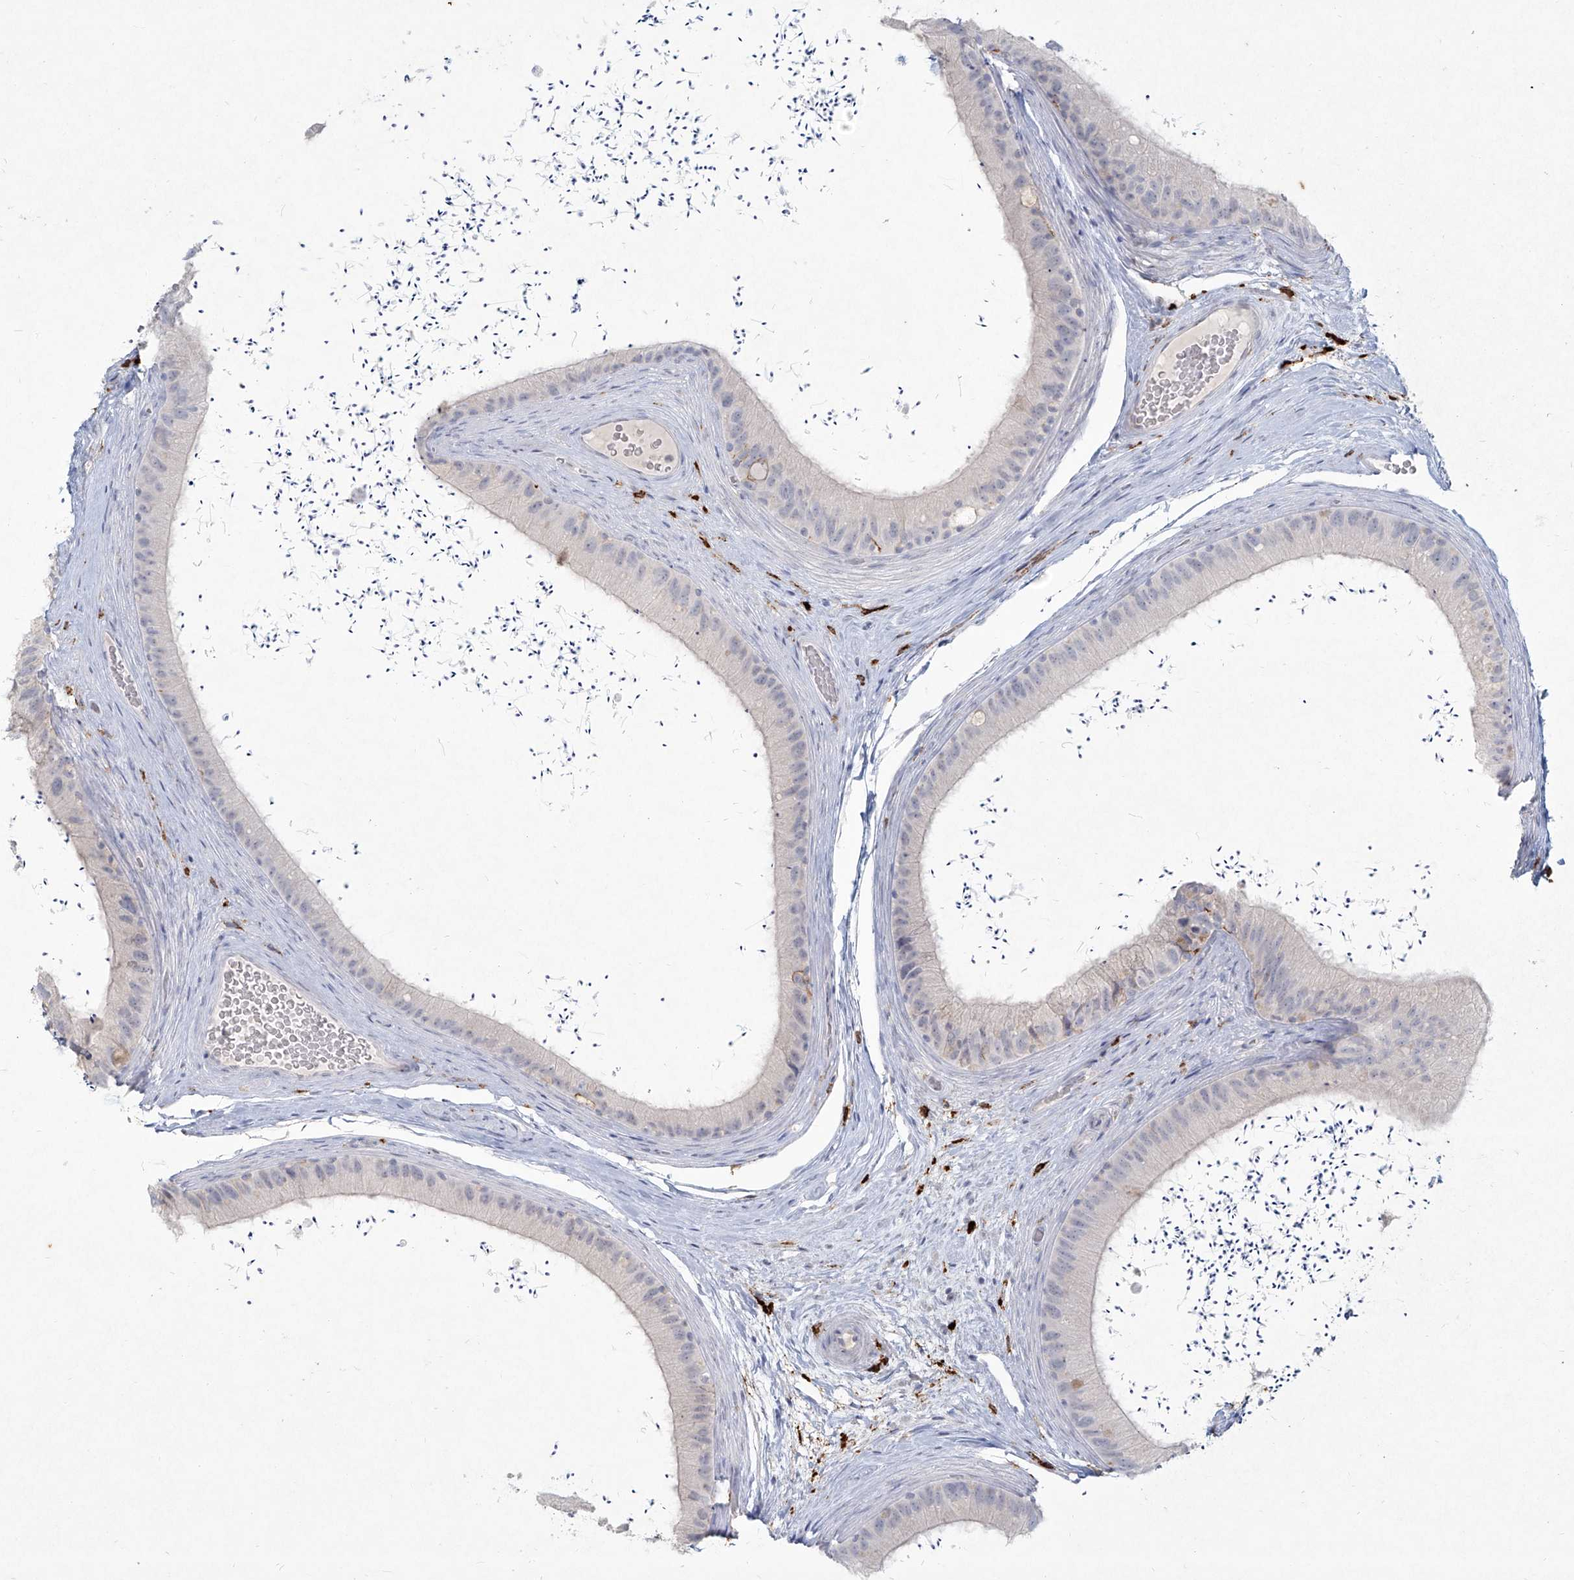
{"staining": {"intensity": "negative", "quantity": "none", "location": "none"}, "tissue": "epididymis", "cell_type": "Glandular cells", "image_type": "normal", "snomed": [{"axis": "morphology", "description": "Normal tissue, NOS"}, {"axis": "topography", "description": "Epididymis, spermatic cord, NOS"}], "caption": "High power microscopy image of an immunohistochemistry (IHC) photomicrograph of unremarkable epididymis, revealing no significant staining in glandular cells.", "gene": "CD209", "patient": {"sex": "male", "age": 50}}